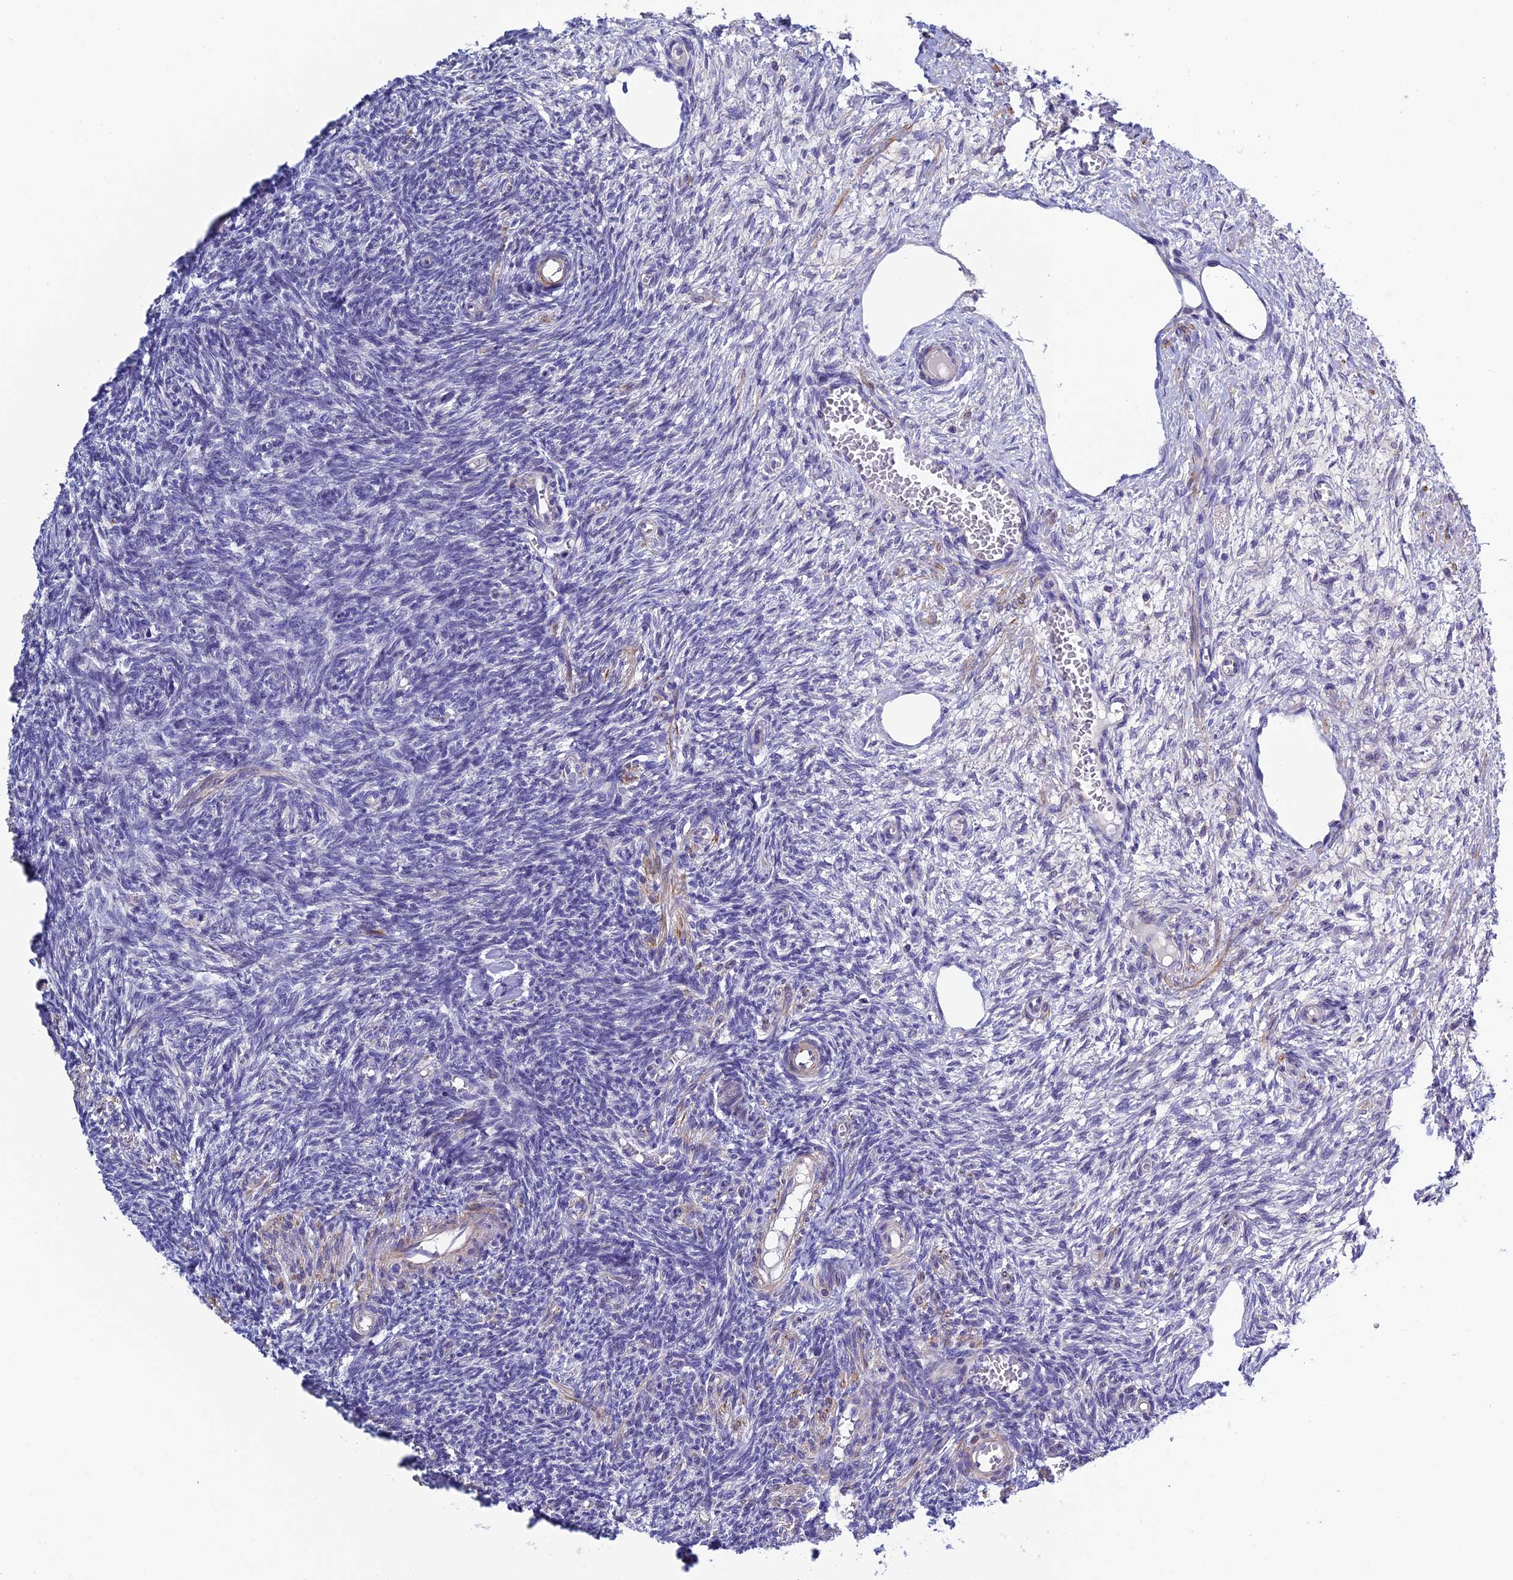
{"staining": {"intensity": "negative", "quantity": "none", "location": "none"}, "tissue": "ovary", "cell_type": "Ovarian stroma cells", "image_type": "normal", "snomed": [{"axis": "morphology", "description": "Normal tissue, NOS"}, {"axis": "topography", "description": "Ovary"}], "caption": "High power microscopy photomicrograph of an immunohistochemistry (IHC) micrograph of benign ovary, revealing no significant staining in ovarian stroma cells. The staining was performed using DAB to visualize the protein expression in brown, while the nuclei were stained in blue with hematoxylin (Magnification: 20x).", "gene": "FAM178B", "patient": {"sex": "female", "age": 27}}